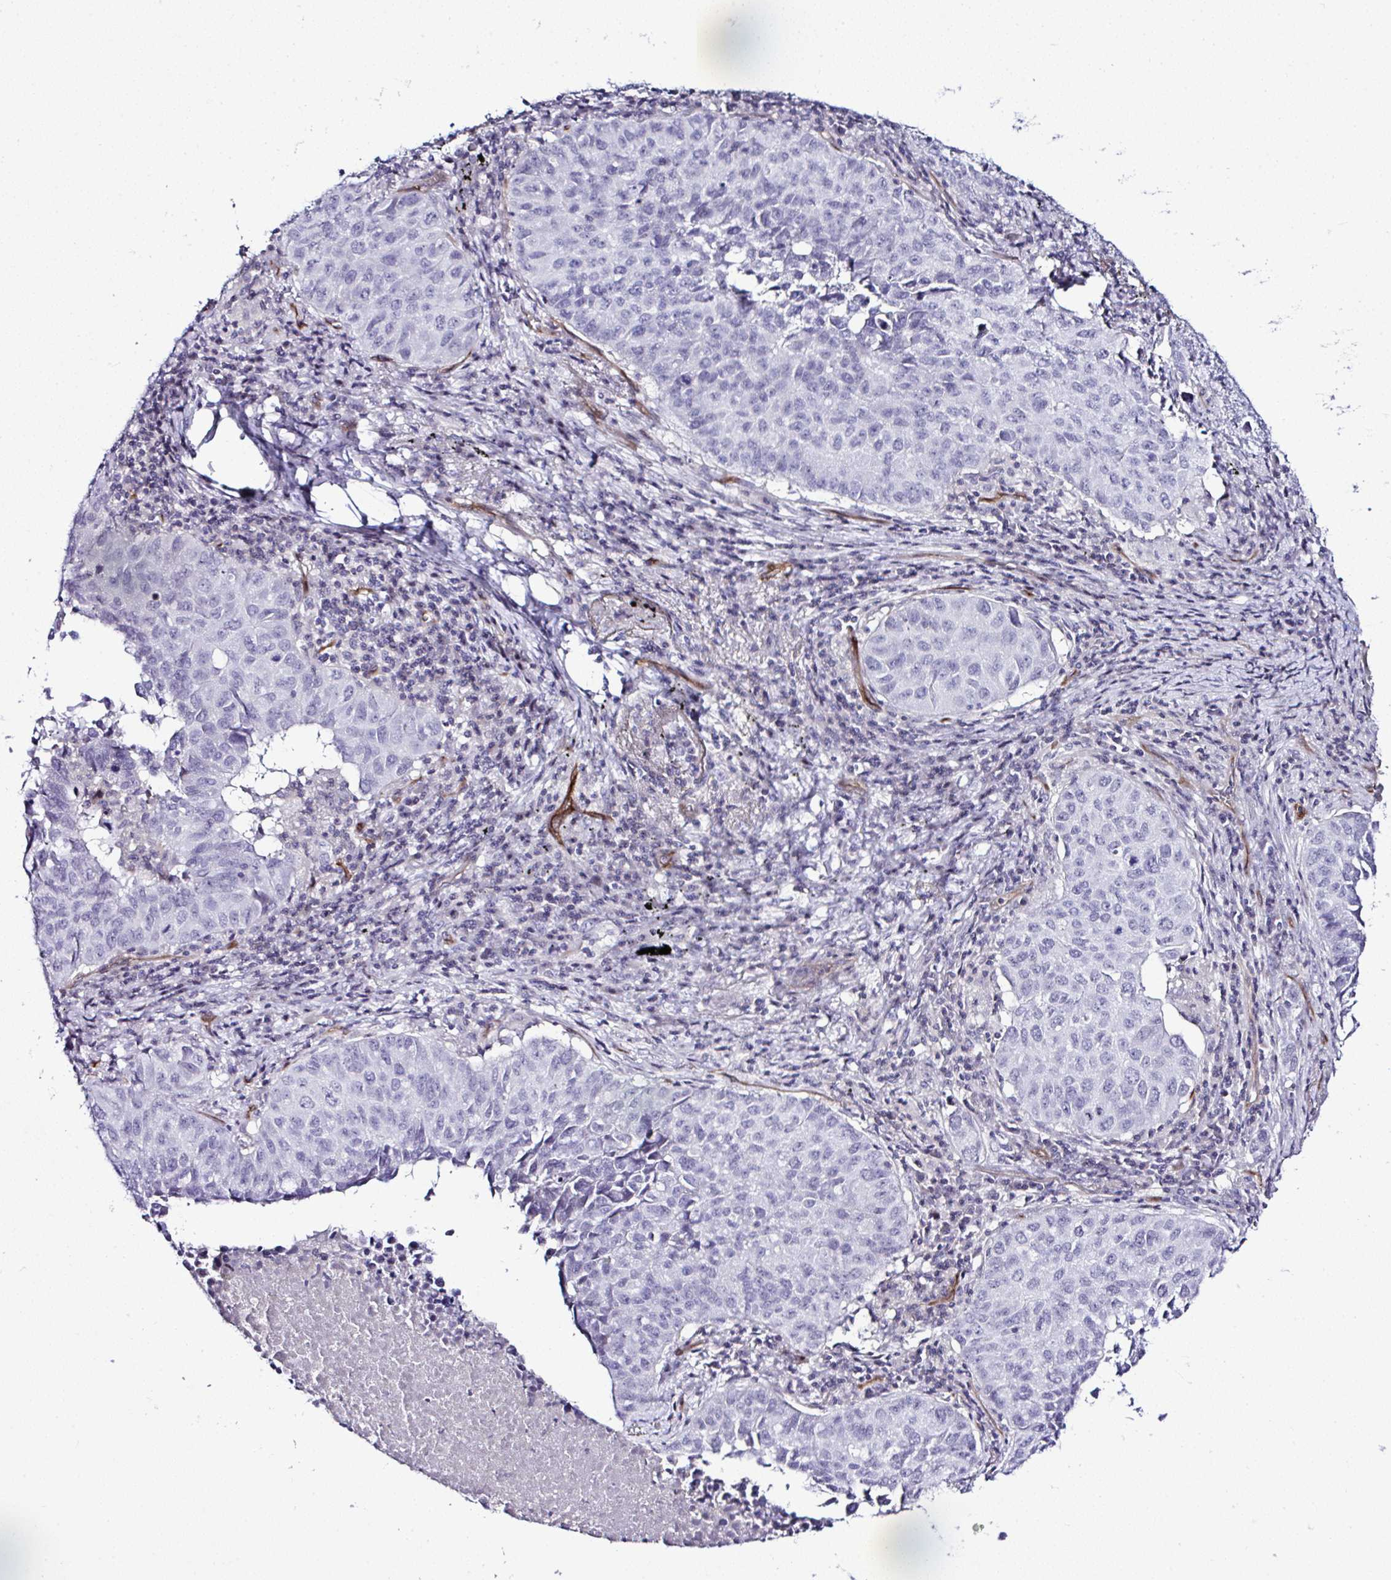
{"staining": {"intensity": "negative", "quantity": "none", "location": "none"}, "tissue": "lung cancer", "cell_type": "Tumor cells", "image_type": "cancer", "snomed": [{"axis": "morphology", "description": "Adenocarcinoma, NOS"}, {"axis": "topography", "description": "Lung"}], "caption": "Immunohistochemistry histopathology image of lung adenocarcinoma stained for a protein (brown), which displays no staining in tumor cells.", "gene": "FBXO34", "patient": {"sex": "female", "age": 50}}